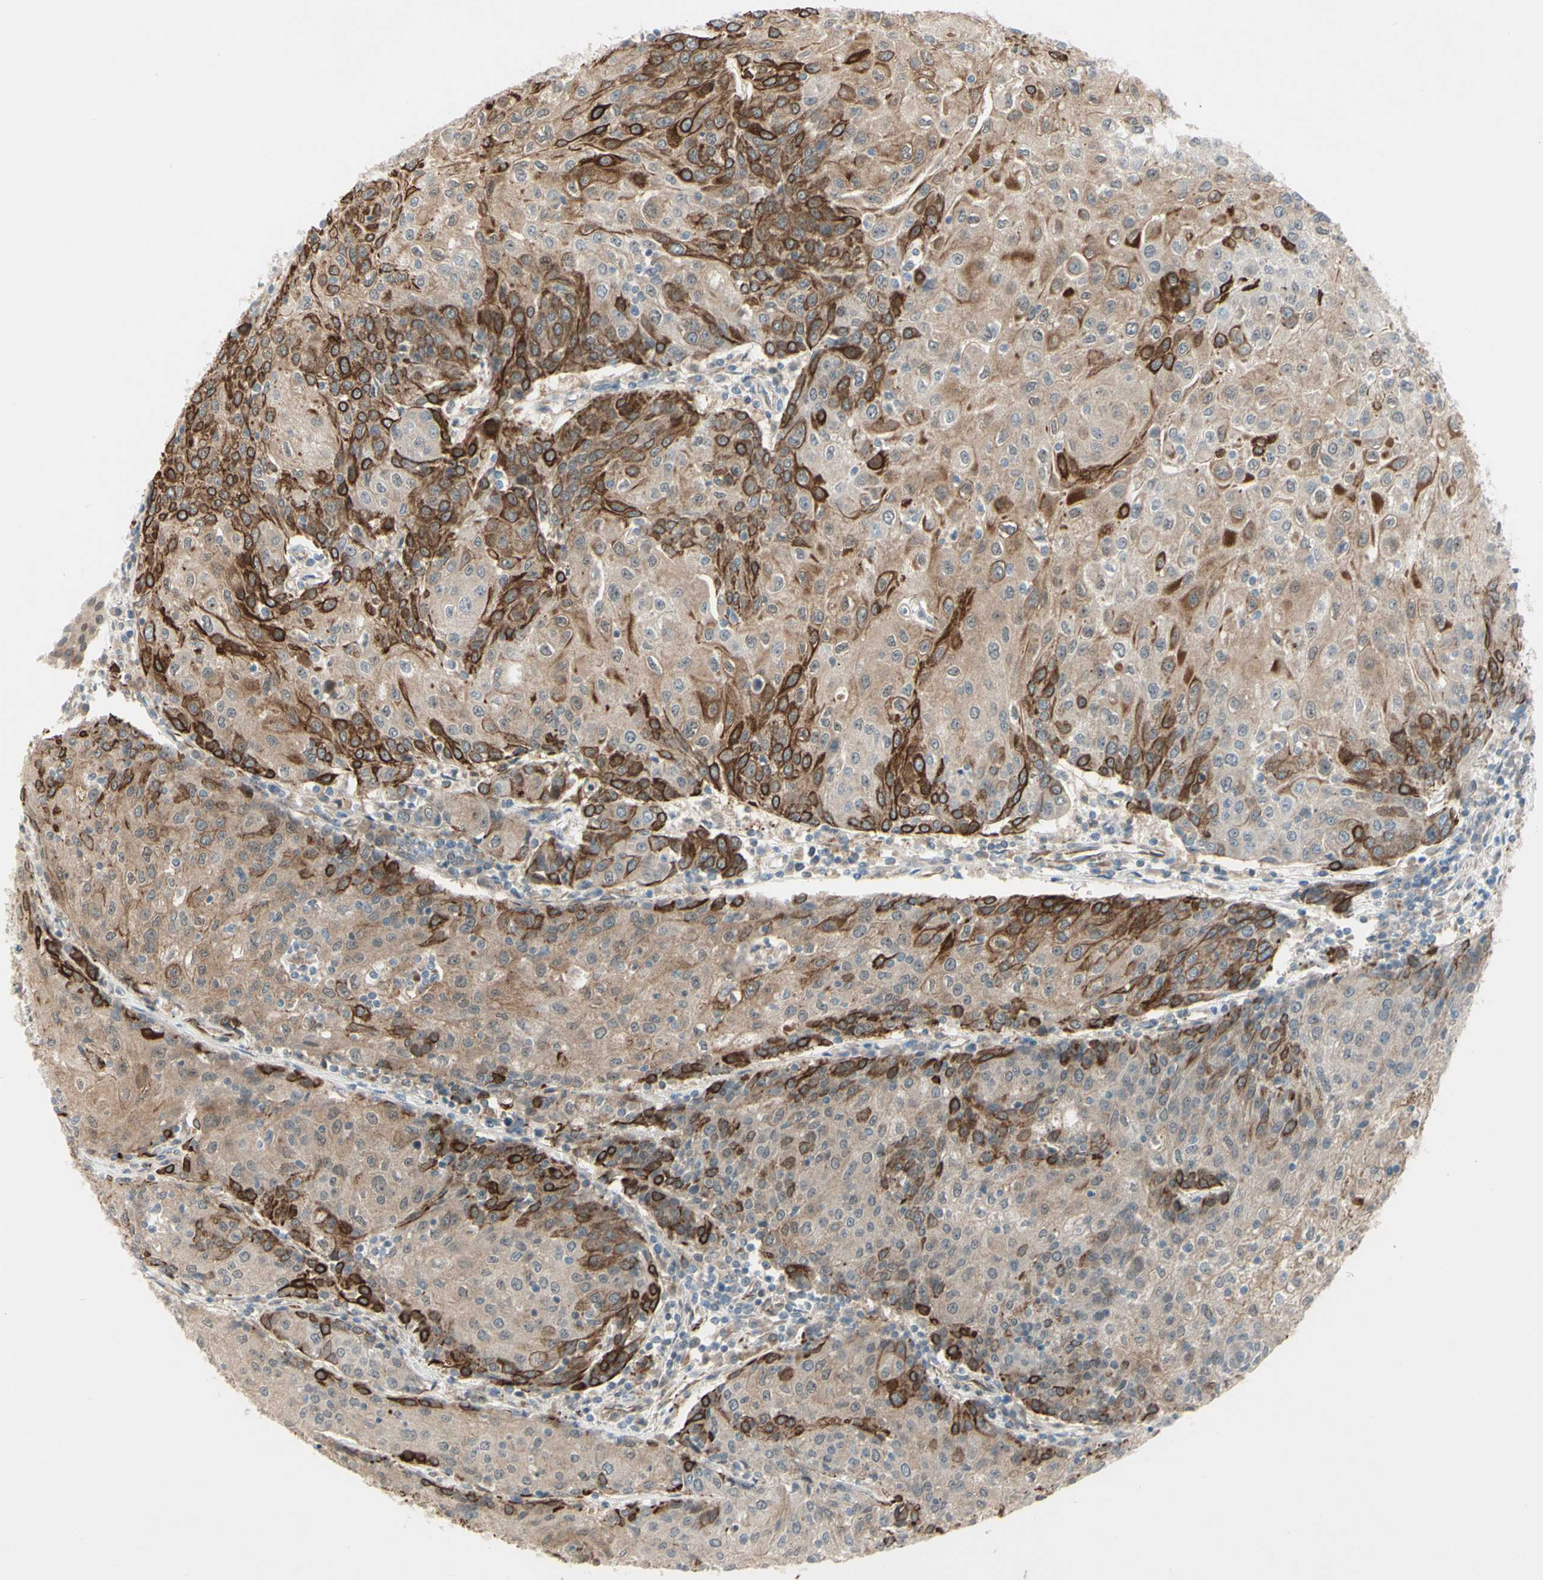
{"staining": {"intensity": "strong", "quantity": "25%-75%", "location": "cytoplasmic/membranous"}, "tissue": "urothelial cancer", "cell_type": "Tumor cells", "image_type": "cancer", "snomed": [{"axis": "morphology", "description": "Urothelial carcinoma, High grade"}, {"axis": "topography", "description": "Urinary bladder"}], "caption": "The micrograph exhibits immunohistochemical staining of urothelial cancer. There is strong cytoplasmic/membranous staining is present in approximately 25%-75% of tumor cells. (Brightfield microscopy of DAB IHC at high magnification).", "gene": "FGFR2", "patient": {"sex": "female", "age": 85}}